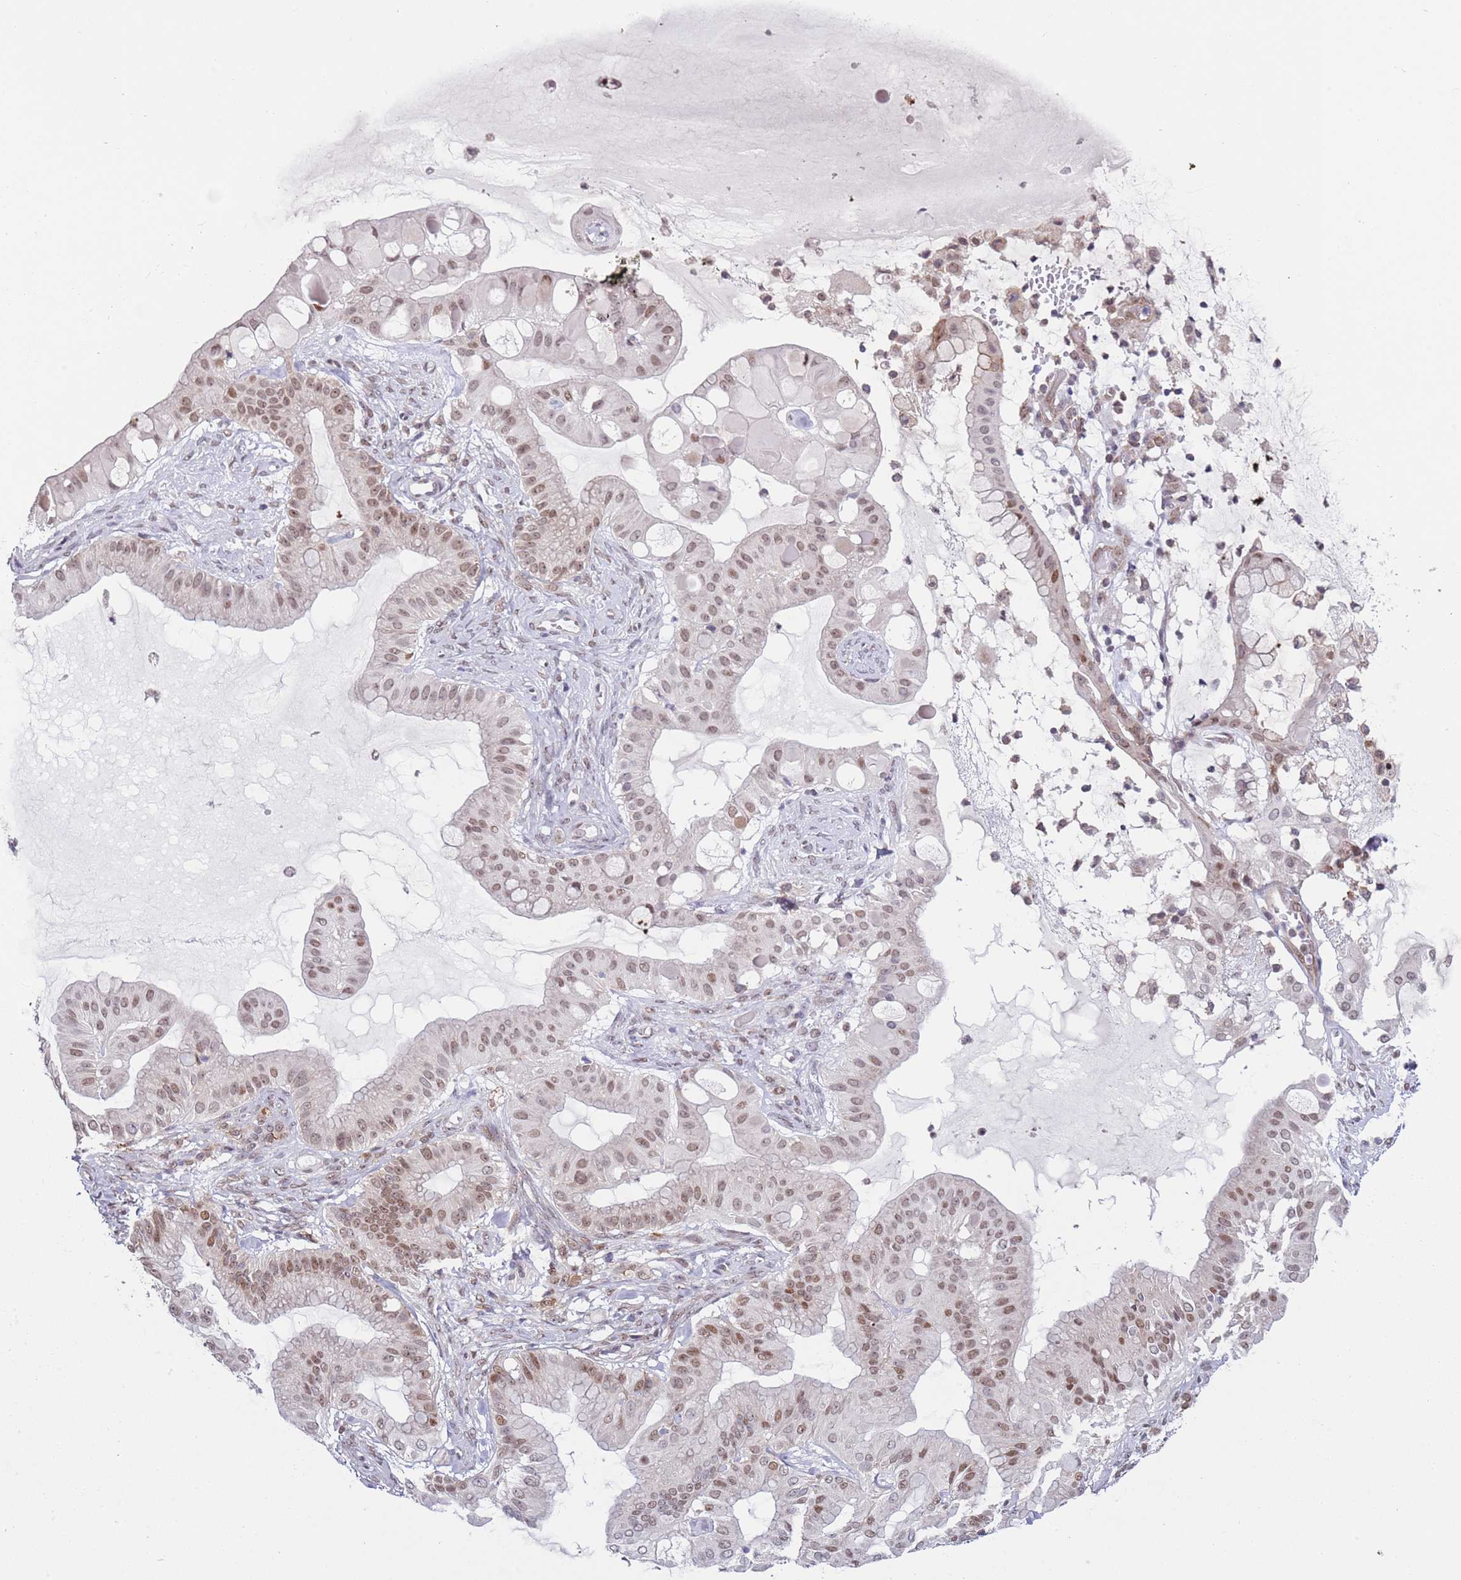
{"staining": {"intensity": "moderate", "quantity": ">75%", "location": "nuclear"}, "tissue": "ovarian cancer", "cell_type": "Tumor cells", "image_type": "cancer", "snomed": [{"axis": "morphology", "description": "Cystadenocarcinoma, mucinous, NOS"}, {"axis": "topography", "description": "Ovary"}], "caption": "Moderate nuclear staining is seen in about >75% of tumor cells in ovarian cancer (mucinous cystadenocarcinoma). The protein is stained brown, and the nuclei are stained in blue (DAB IHC with brightfield microscopy, high magnification).", "gene": "SLC25A32", "patient": {"sex": "female", "age": 61}}